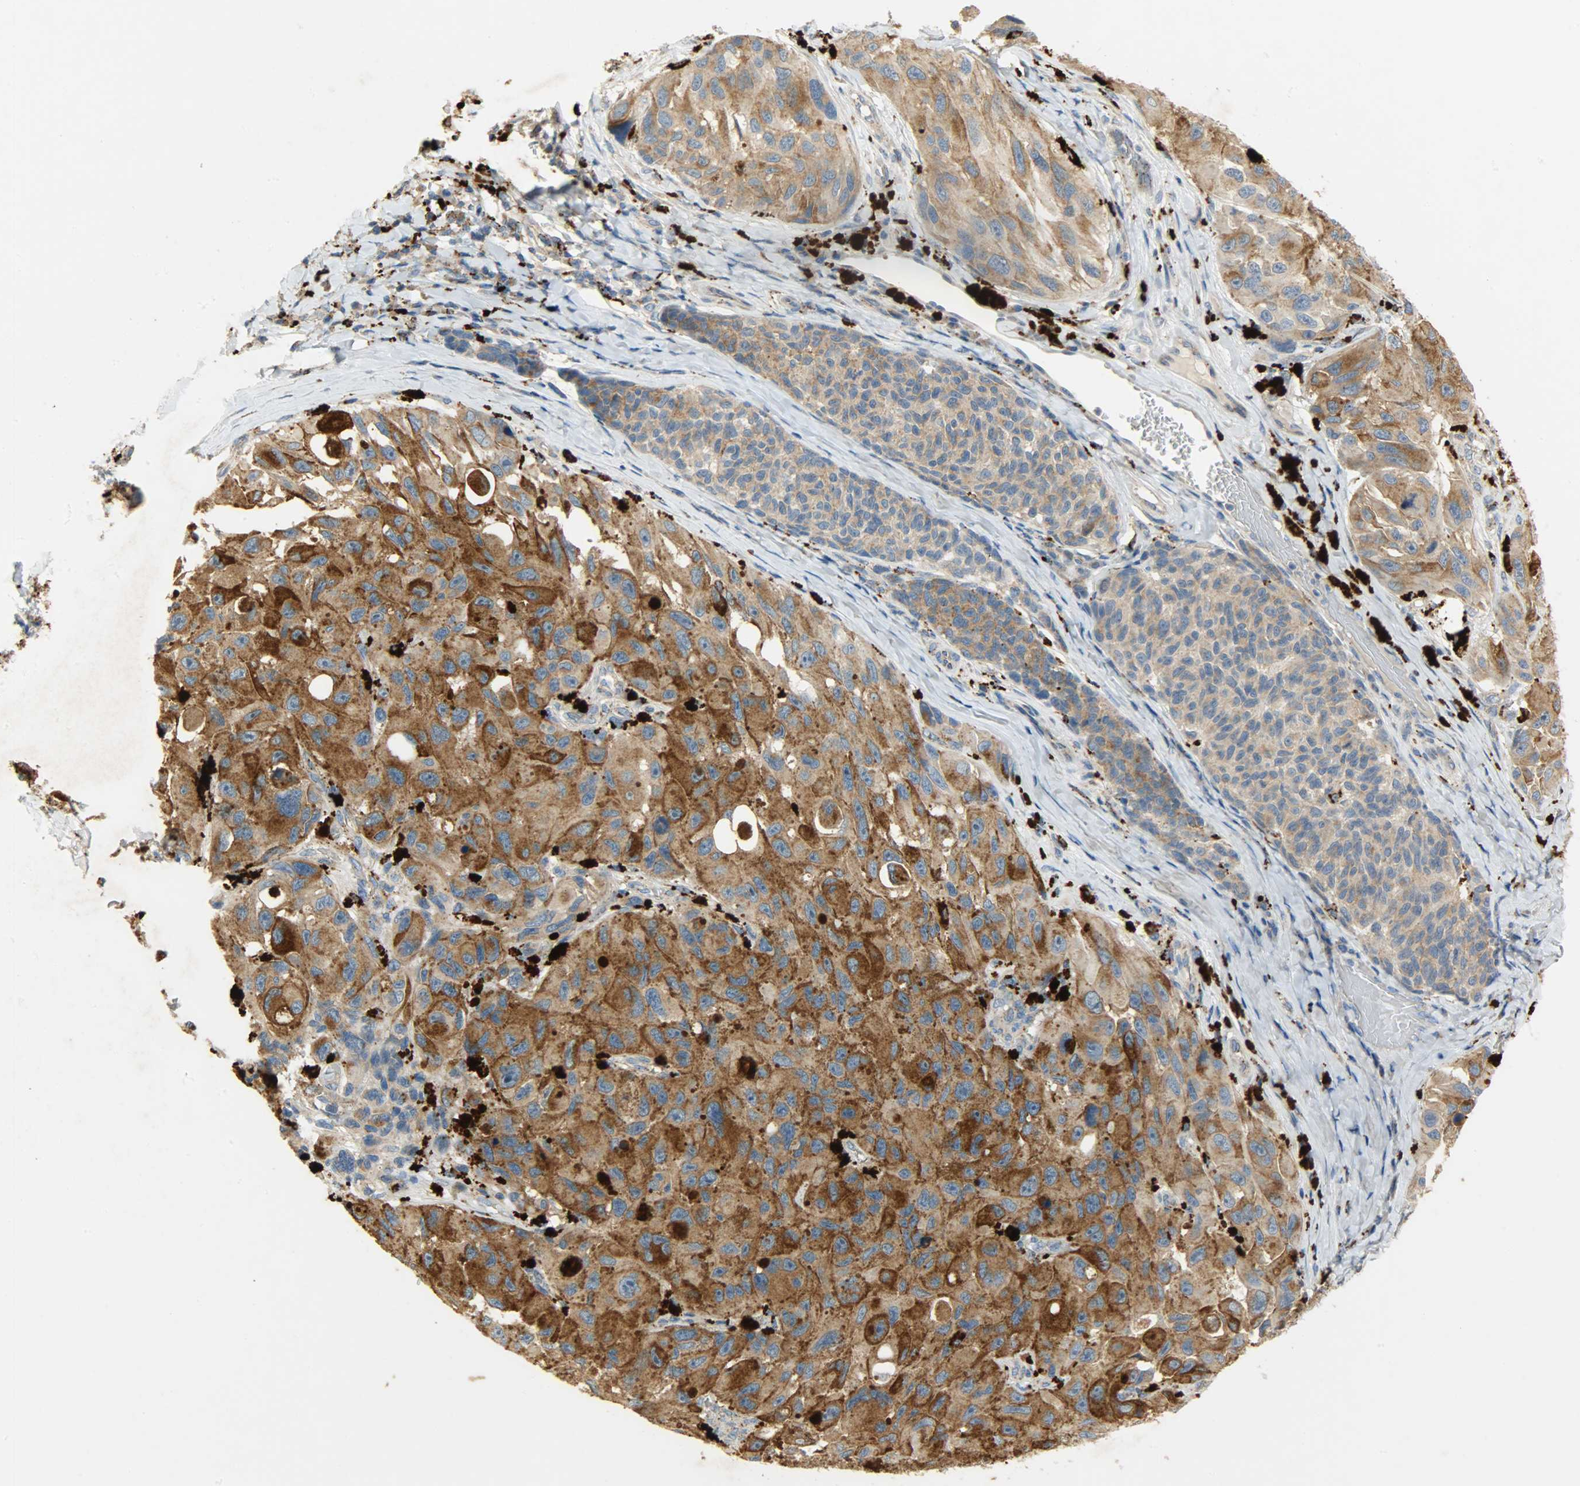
{"staining": {"intensity": "strong", "quantity": ">75%", "location": "cytoplasmic/membranous"}, "tissue": "melanoma", "cell_type": "Tumor cells", "image_type": "cancer", "snomed": [{"axis": "morphology", "description": "Malignant melanoma, NOS"}, {"axis": "topography", "description": "Skin"}], "caption": "Protein analysis of malignant melanoma tissue displays strong cytoplasmic/membranous staining in approximately >75% of tumor cells.", "gene": "ASAH1", "patient": {"sex": "female", "age": 73}}